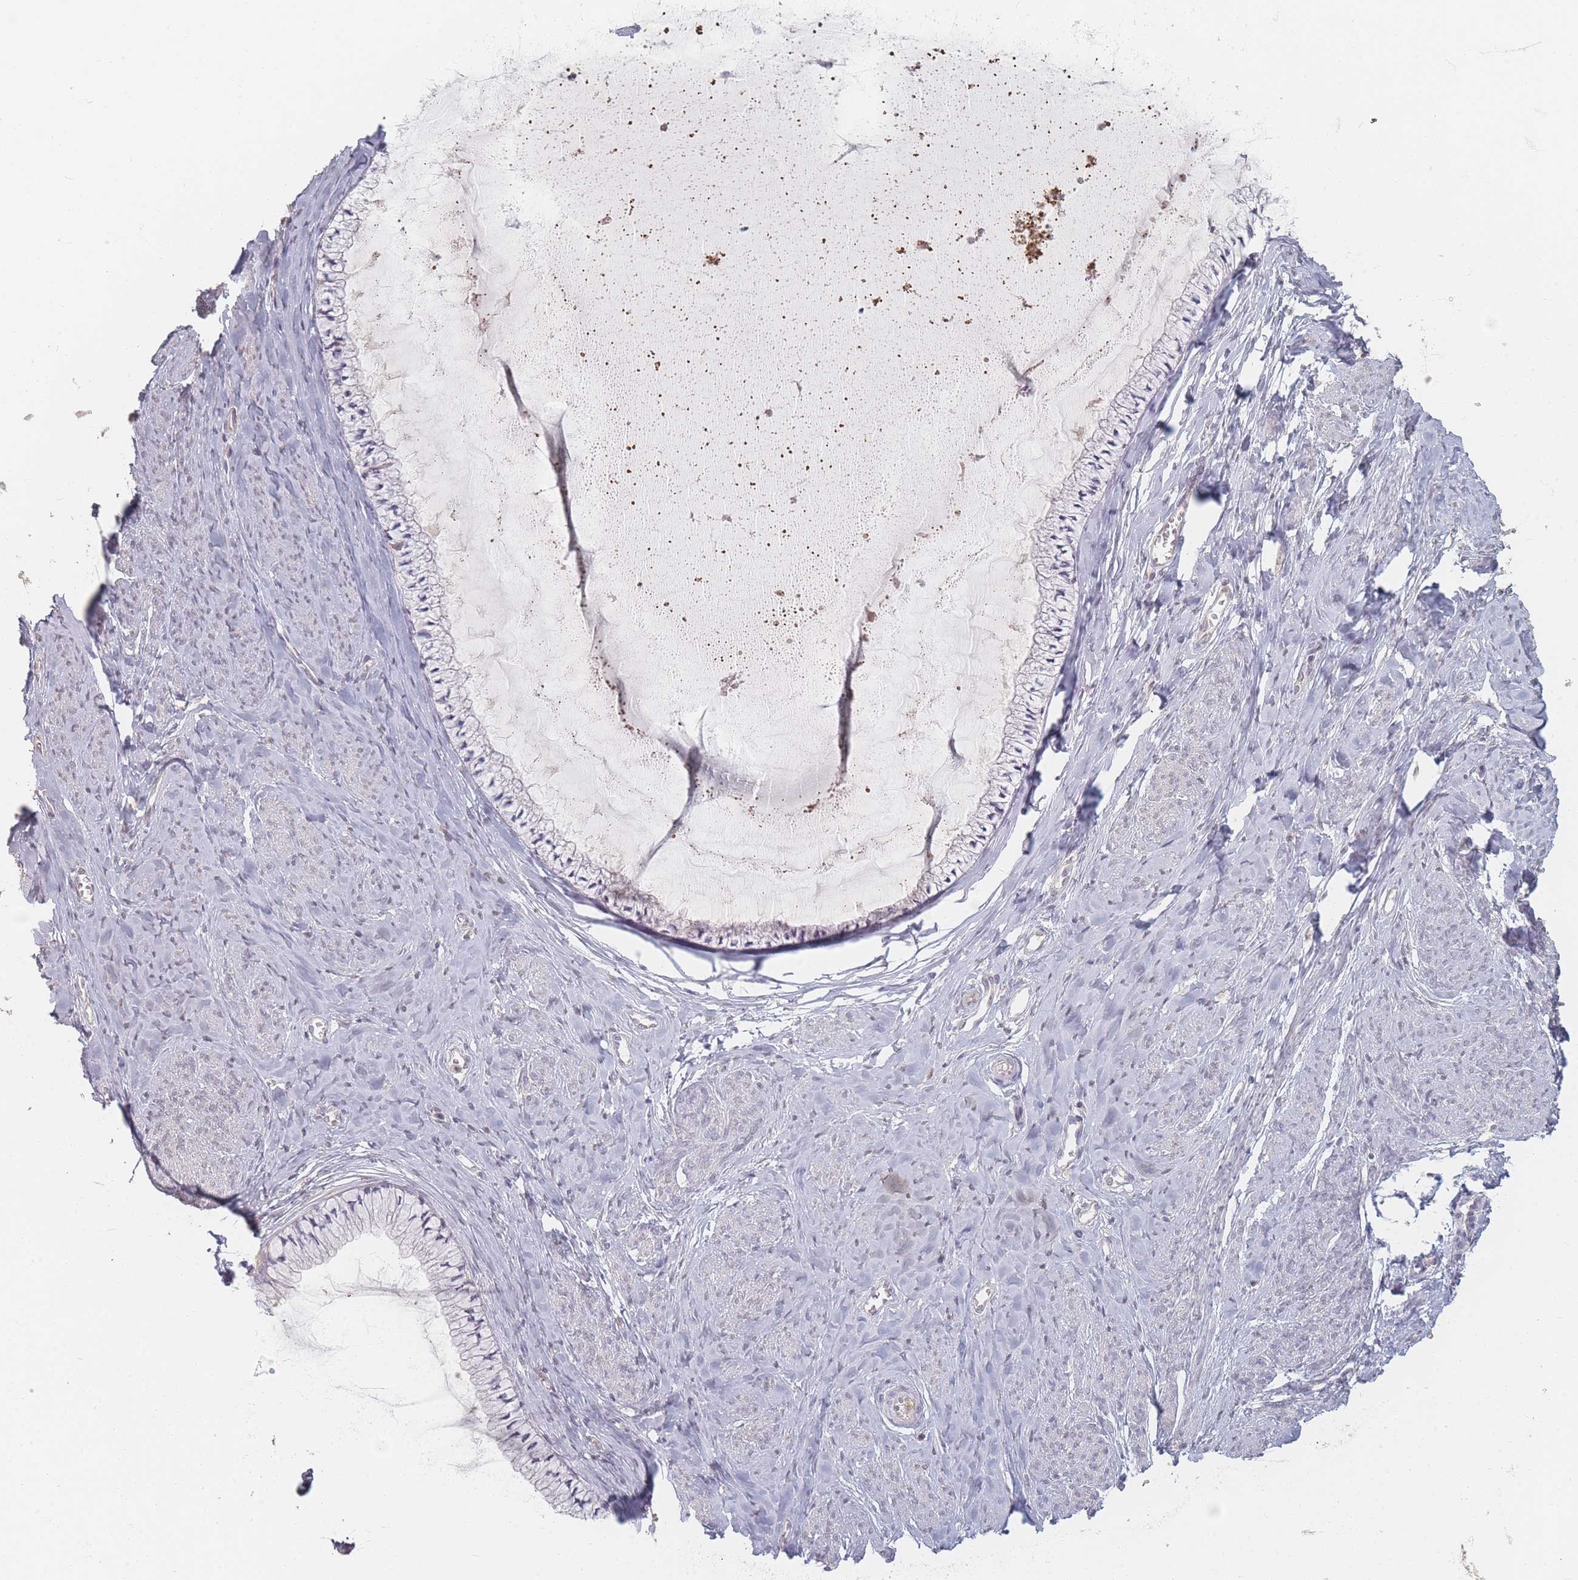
{"staining": {"intensity": "weak", "quantity": "<25%", "location": "cytoplasmic/membranous"}, "tissue": "cervix", "cell_type": "Glandular cells", "image_type": "normal", "snomed": [{"axis": "morphology", "description": "Normal tissue, NOS"}, {"axis": "topography", "description": "Cervix"}], "caption": "Immunohistochemistry micrograph of benign cervix stained for a protein (brown), which demonstrates no expression in glandular cells.", "gene": "RFTN1", "patient": {"sex": "female", "age": 42}}